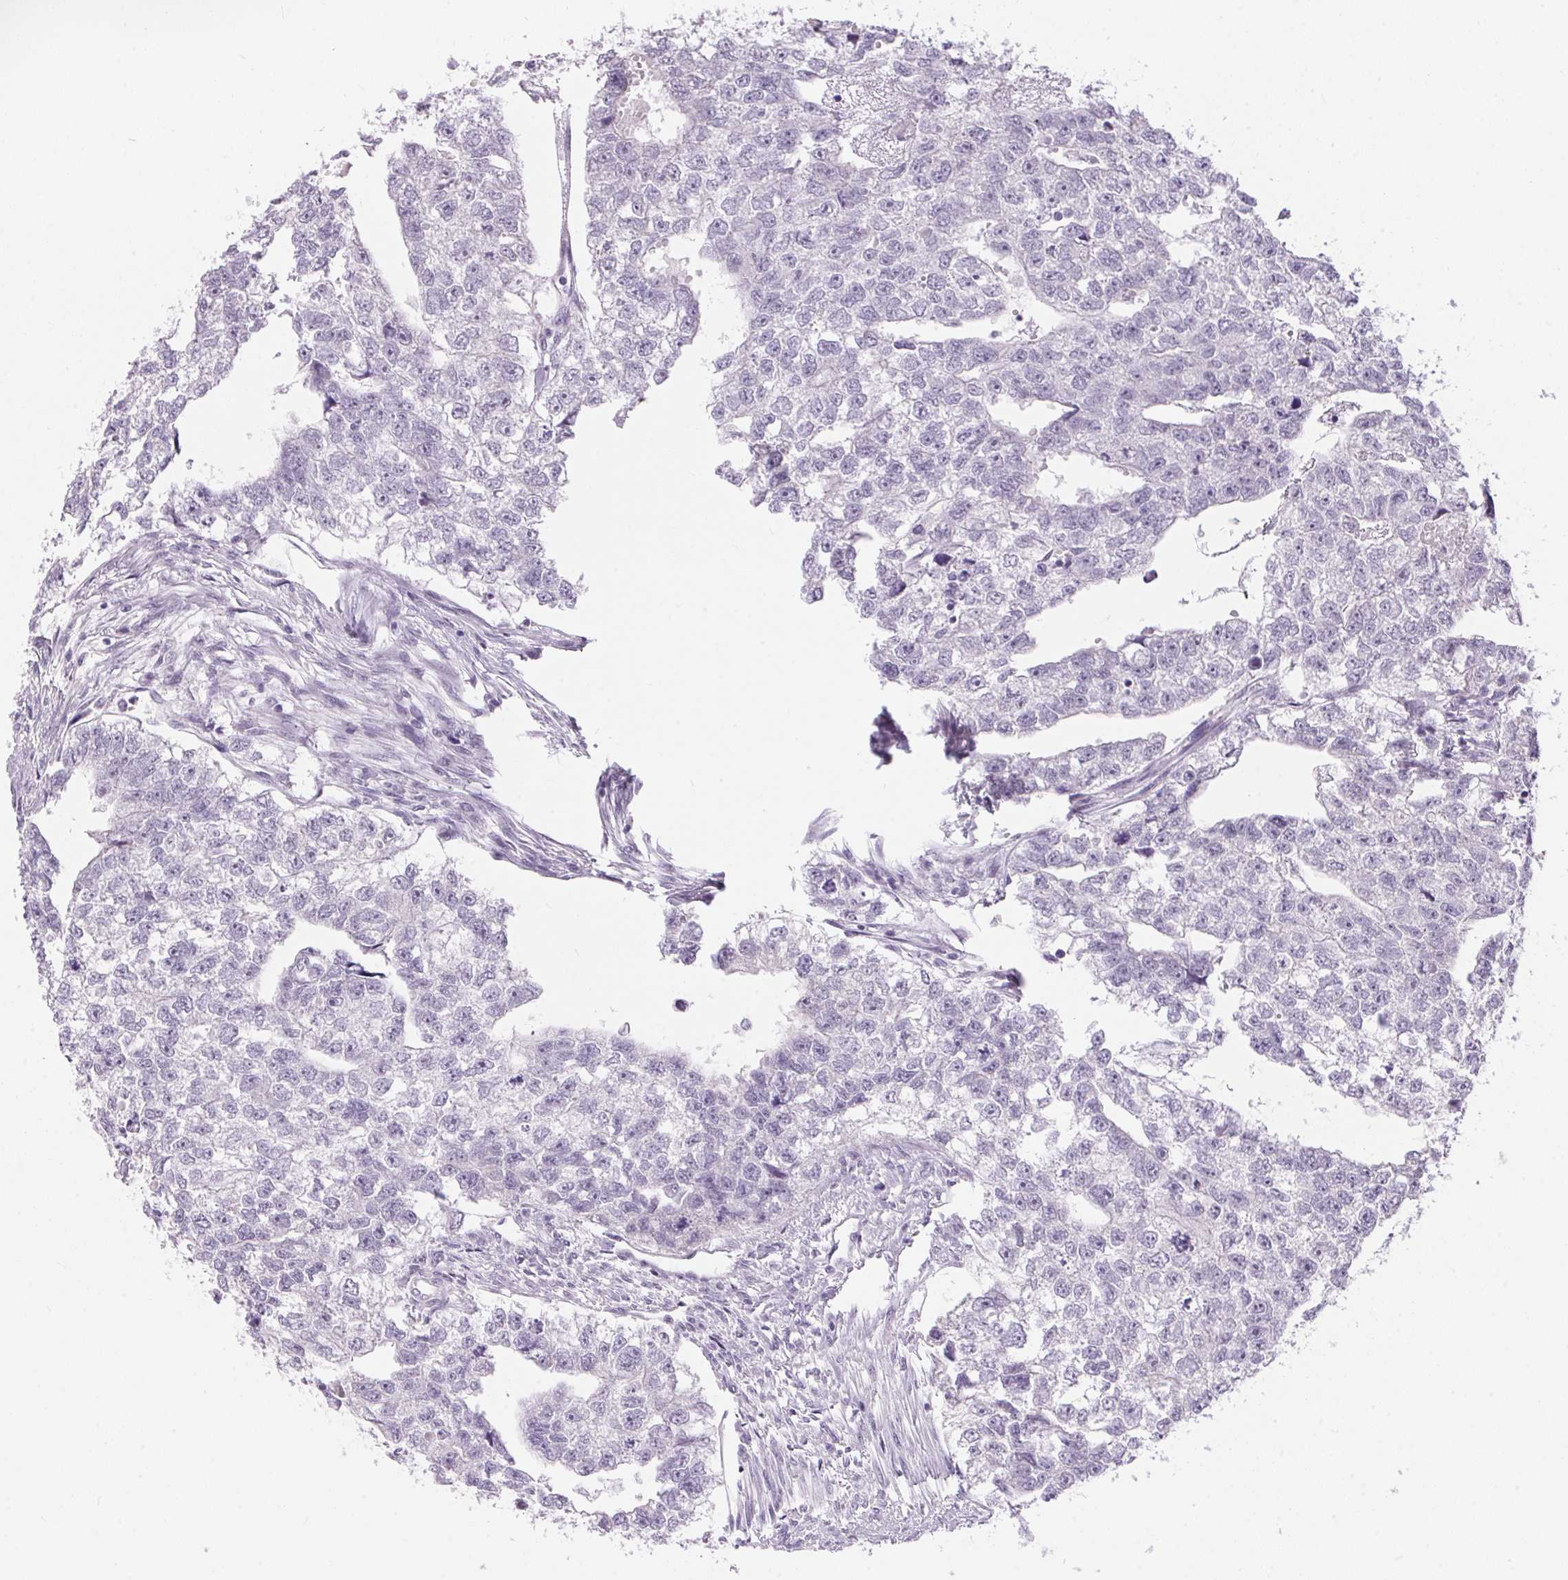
{"staining": {"intensity": "negative", "quantity": "none", "location": "none"}, "tissue": "testis cancer", "cell_type": "Tumor cells", "image_type": "cancer", "snomed": [{"axis": "morphology", "description": "Carcinoma, Embryonal, NOS"}, {"axis": "morphology", "description": "Teratoma, malignant, NOS"}, {"axis": "topography", "description": "Testis"}], "caption": "Immunohistochemical staining of human testis embryonal carcinoma demonstrates no significant staining in tumor cells. (Brightfield microscopy of DAB immunohistochemistry at high magnification).", "gene": "CADPS", "patient": {"sex": "male", "age": 44}}